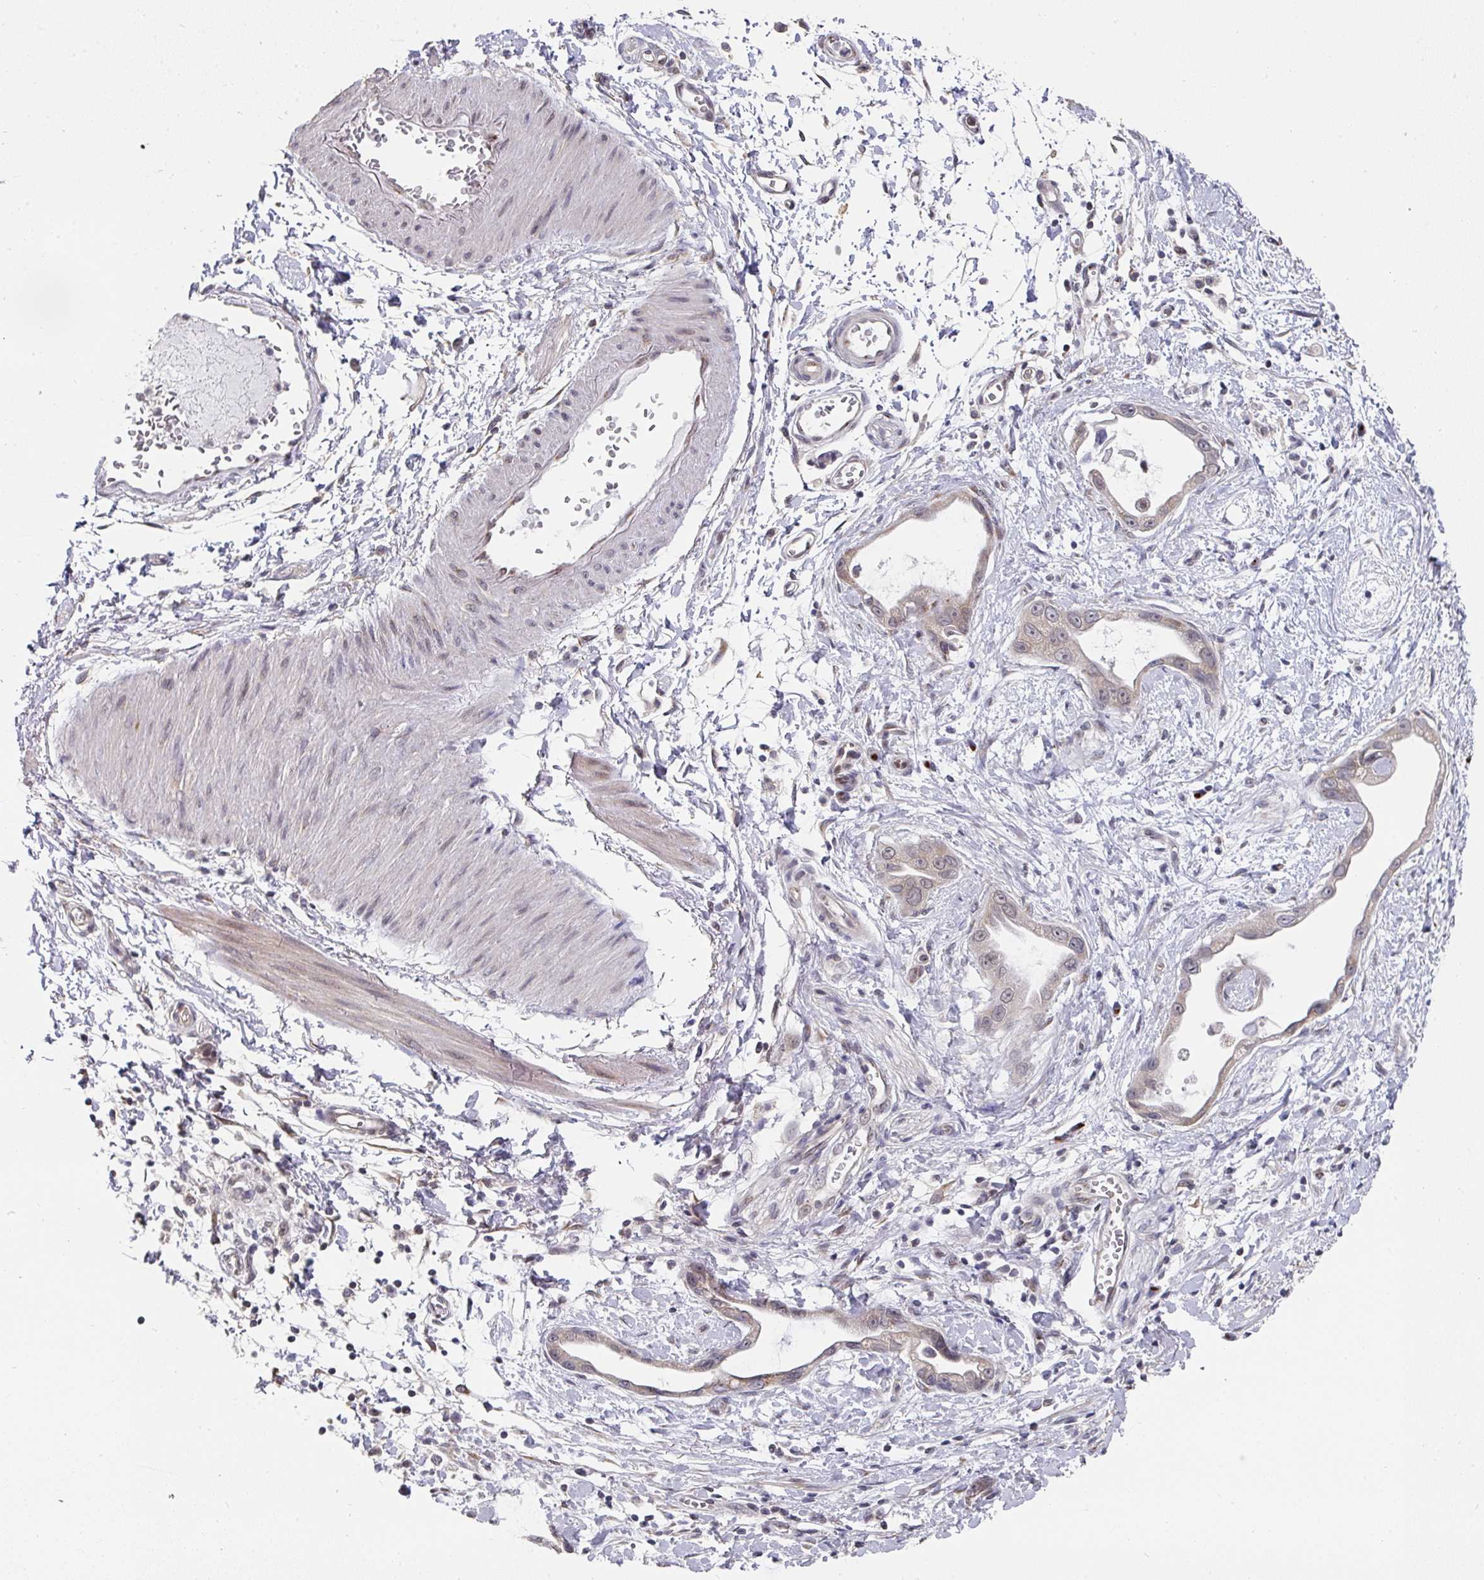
{"staining": {"intensity": "moderate", "quantity": "<25%", "location": "cytoplasmic/membranous"}, "tissue": "stomach cancer", "cell_type": "Tumor cells", "image_type": "cancer", "snomed": [{"axis": "morphology", "description": "Adenocarcinoma, NOS"}, {"axis": "topography", "description": "Stomach"}], "caption": "Protein expression analysis of human stomach cancer reveals moderate cytoplasmic/membranous positivity in about <25% of tumor cells.", "gene": "C18orf25", "patient": {"sex": "male", "age": 55}}